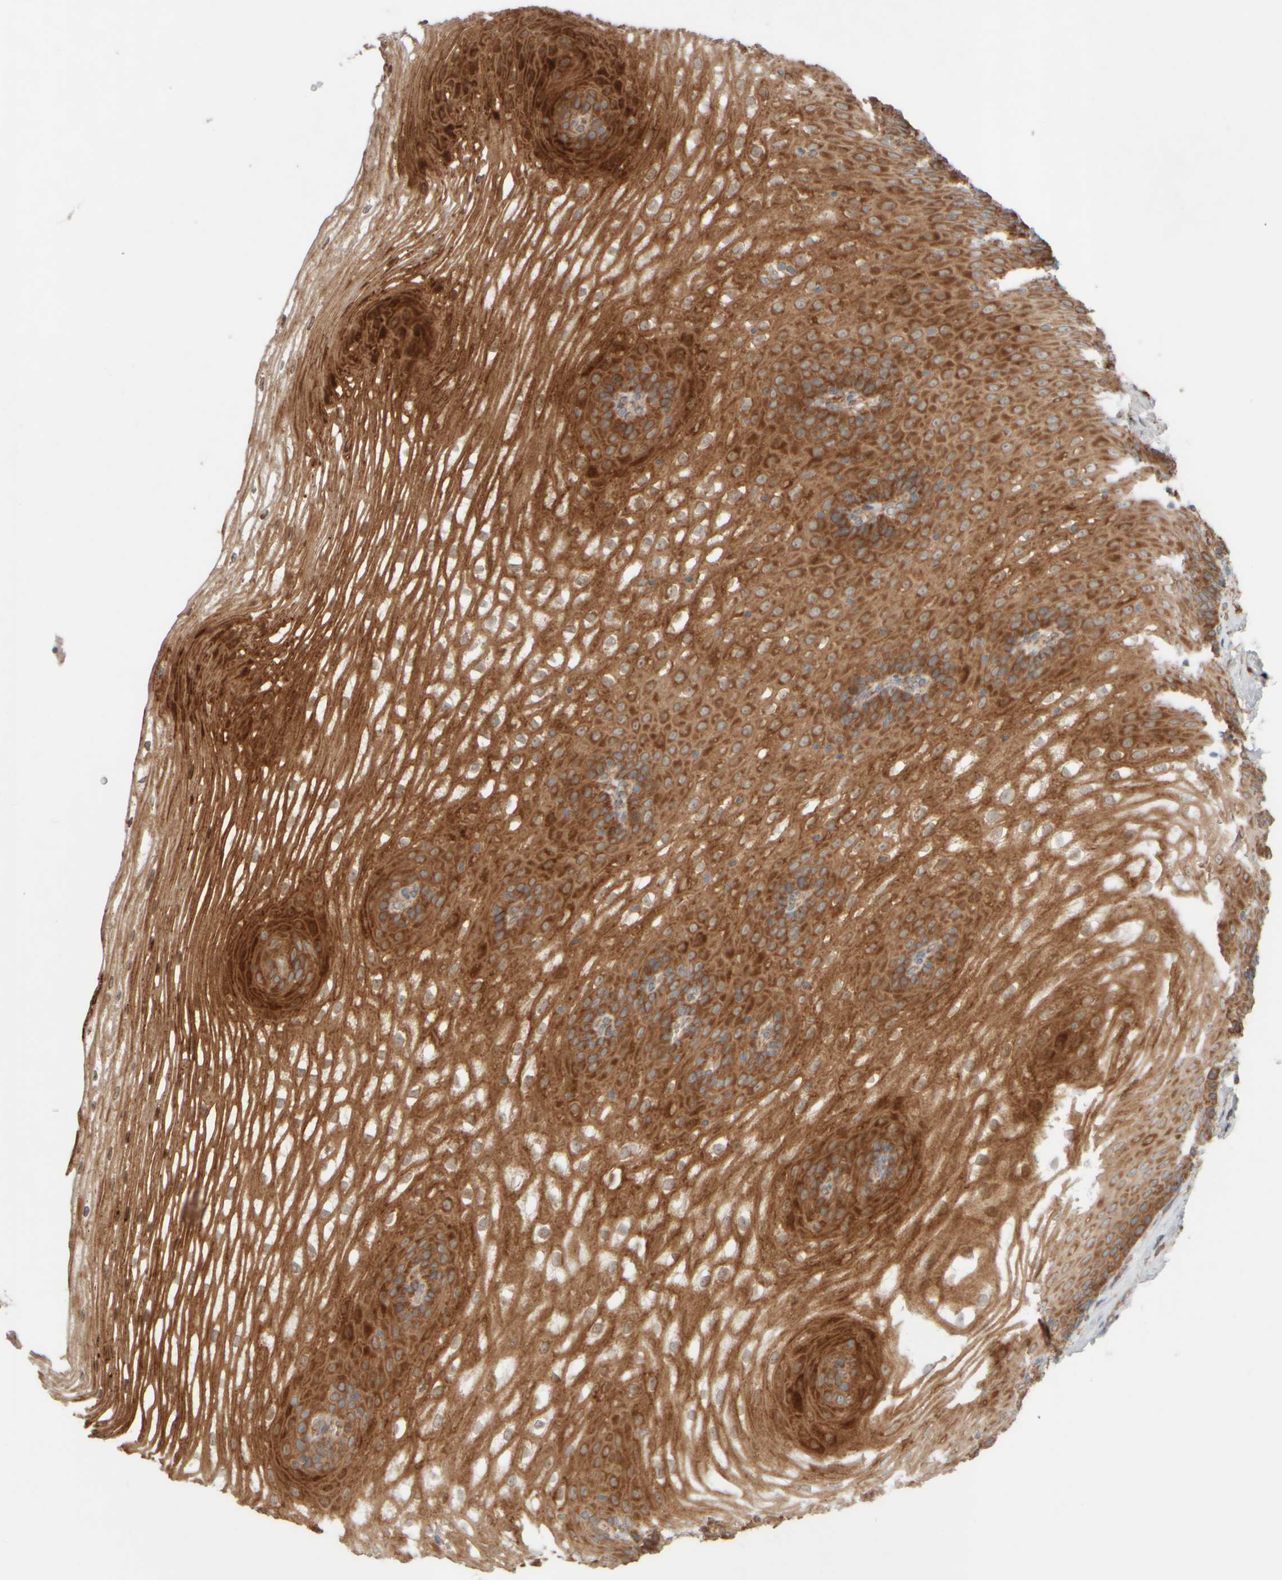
{"staining": {"intensity": "strong", "quantity": ">75%", "location": "cytoplasmic/membranous"}, "tissue": "esophagus", "cell_type": "Squamous epithelial cells", "image_type": "normal", "snomed": [{"axis": "morphology", "description": "Normal tissue, NOS"}, {"axis": "topography", "description": "Esophagus"}], "caption": "Immunohistochemistry (DAB (3,3'-diaminobenzidine)) staining of normal human esophagus demonstrates strong cytoplasmic/membranous protein expression in approximately >75% of squamous epithelial cells. (IHC, brightfield microscopy, high magnification).", "gene": "EIF2B3", "patient": {"sex": "female", "age": 66}}